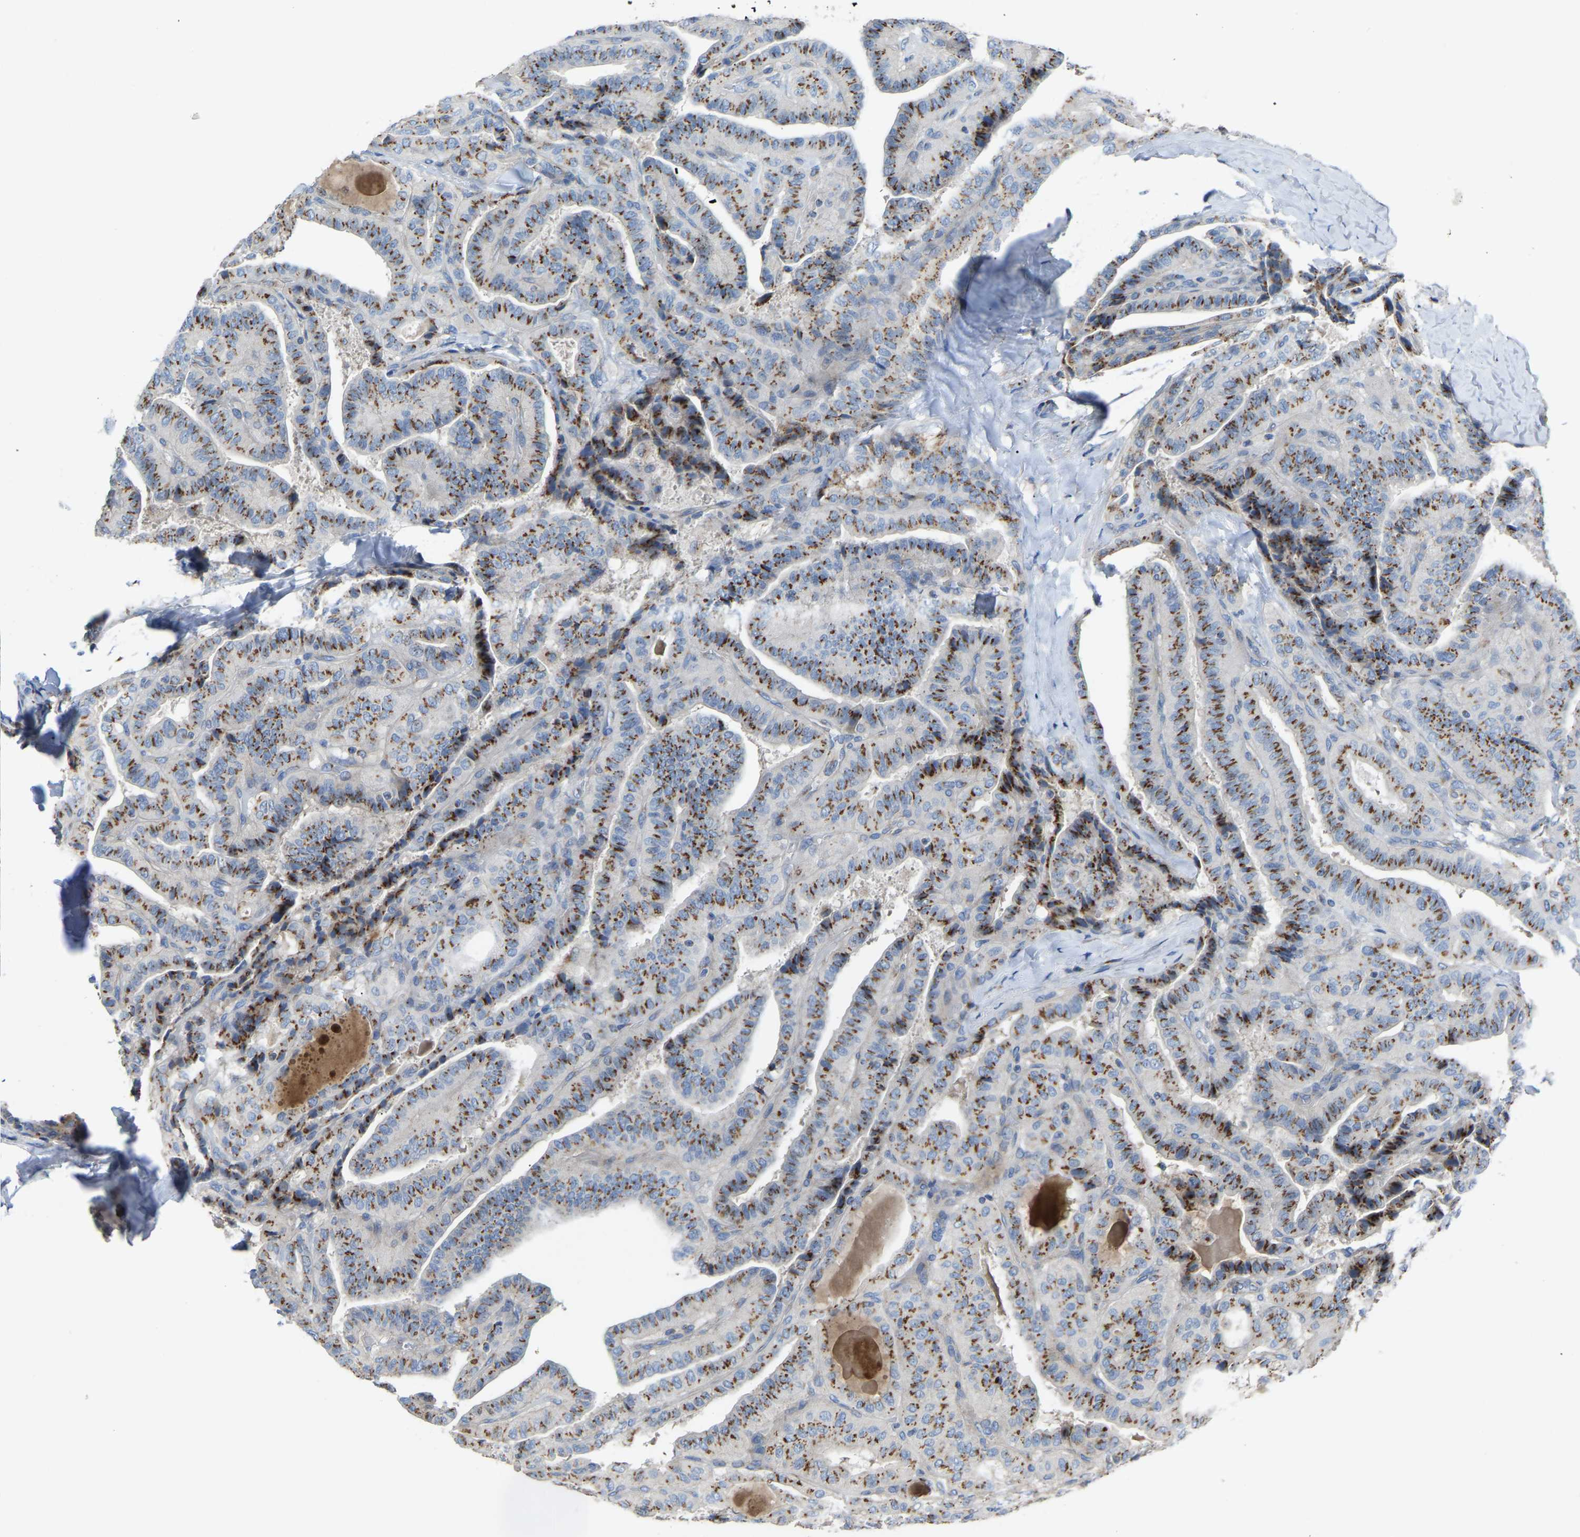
{"staining": {"intensity": "moderate", "quantity": ">75%", "location": "cytoplasmic/membranous"}, "tissue": "thyroid cancer", "cell_type": "Tumor cells", "image_type": "cancer", "snomed": [{"axis": "morphology", "description": "Papillary adenocarcinoma, NOS"}, {"axis": "topography", "description": "Thyroid gland"}], "caption": "A micrograph showing moderate cytoplasmic/membranous staining in approximately >75% of tumor cells in papillary adenocarcinoma (thyroid), as visualized by brown immunohistochemical staining.", "gene": "CANT1", "patient": {"sex": "male", "age": 77}}